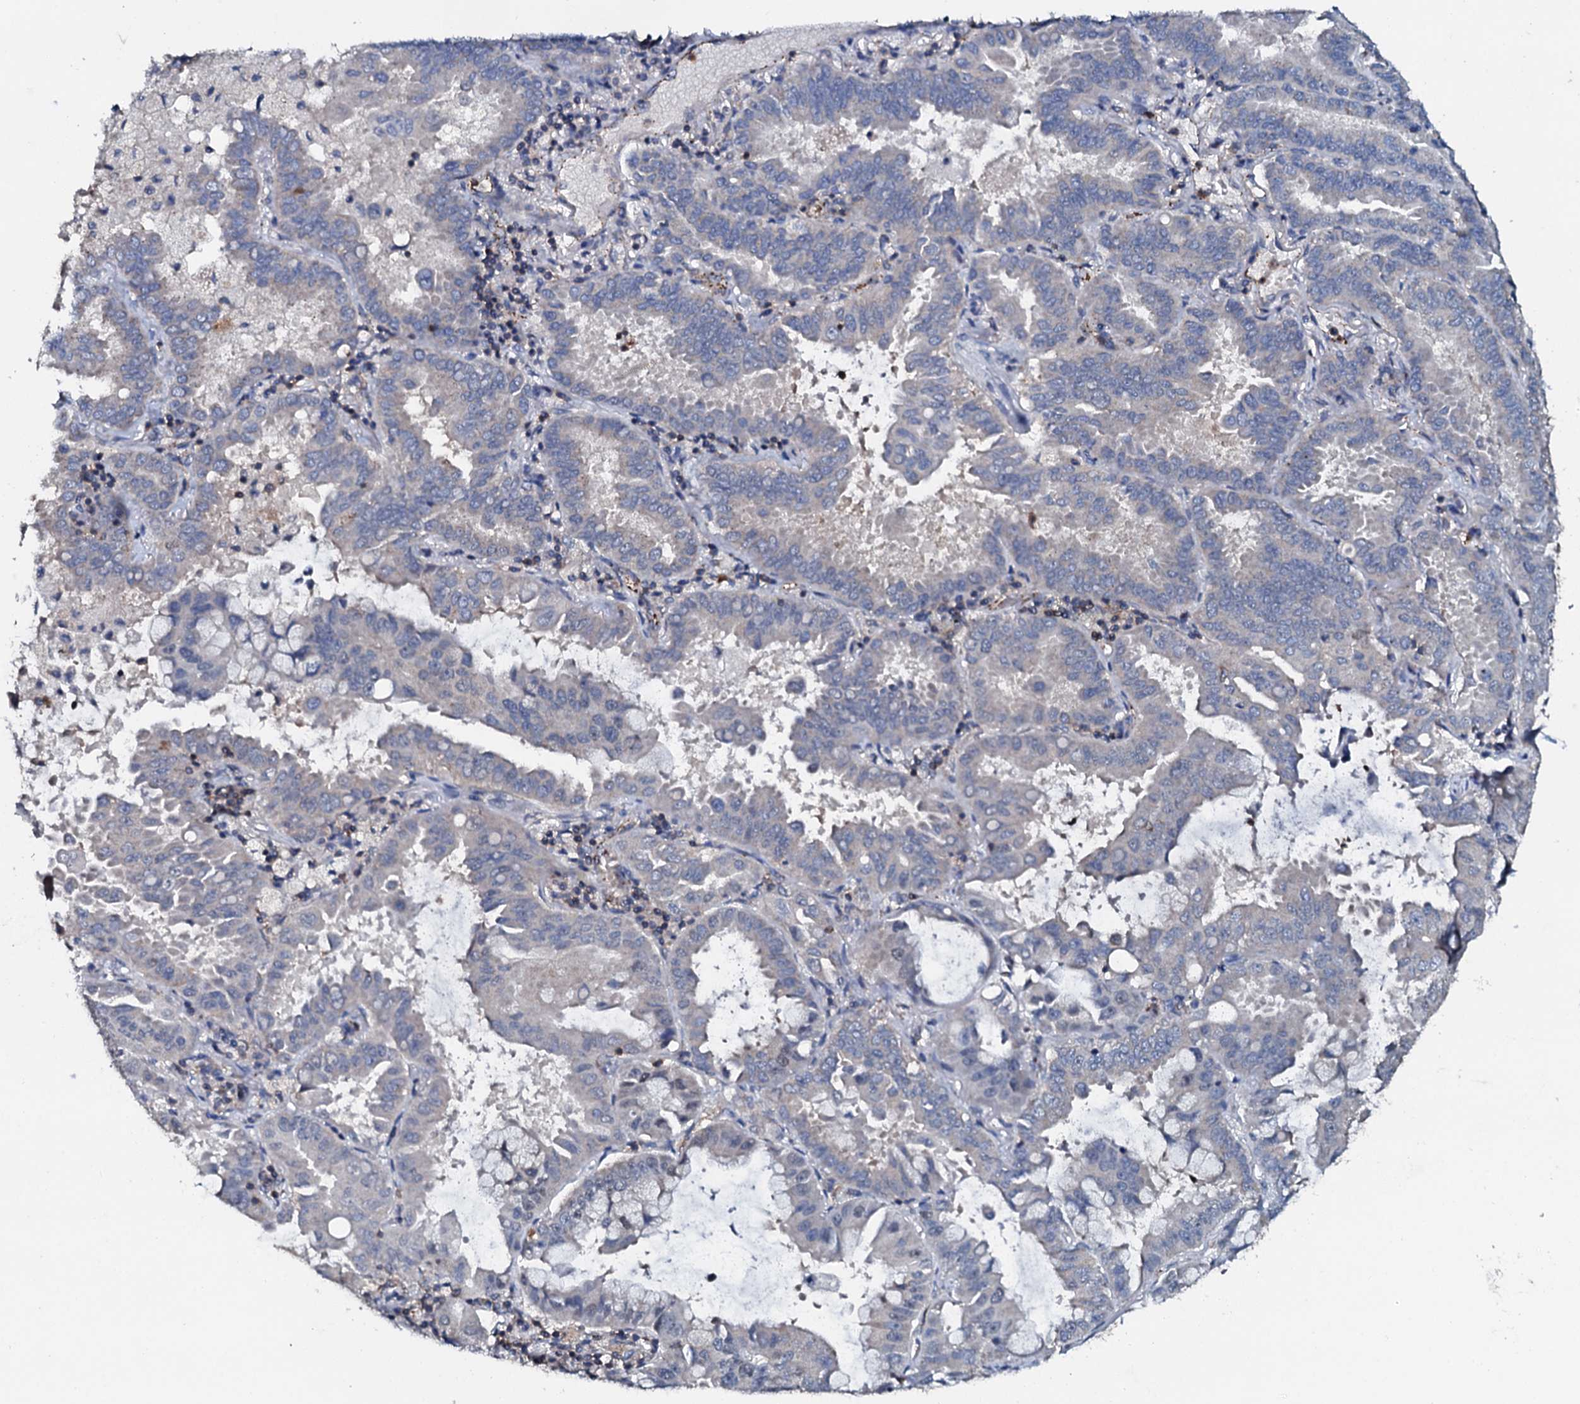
{"staining": {"intensity": "negative", "quantity": "none", "location": "none"}, "tissue": "lung cancer", "cell_type": "Tumor cells", "image_type": "cancer", "snomed": [{"axis": "morphology", "description": "Adenocarcinoma, NOS"}, {"axis": "topography", "description": "Lung"}], "caption": "Immunohistochemistry (IHC) of human adenocarcinoma (lung) exhibits no positivity in tumor cells.", "gene": "GRK2", "patient": {"sex": "male", "age": 64}}